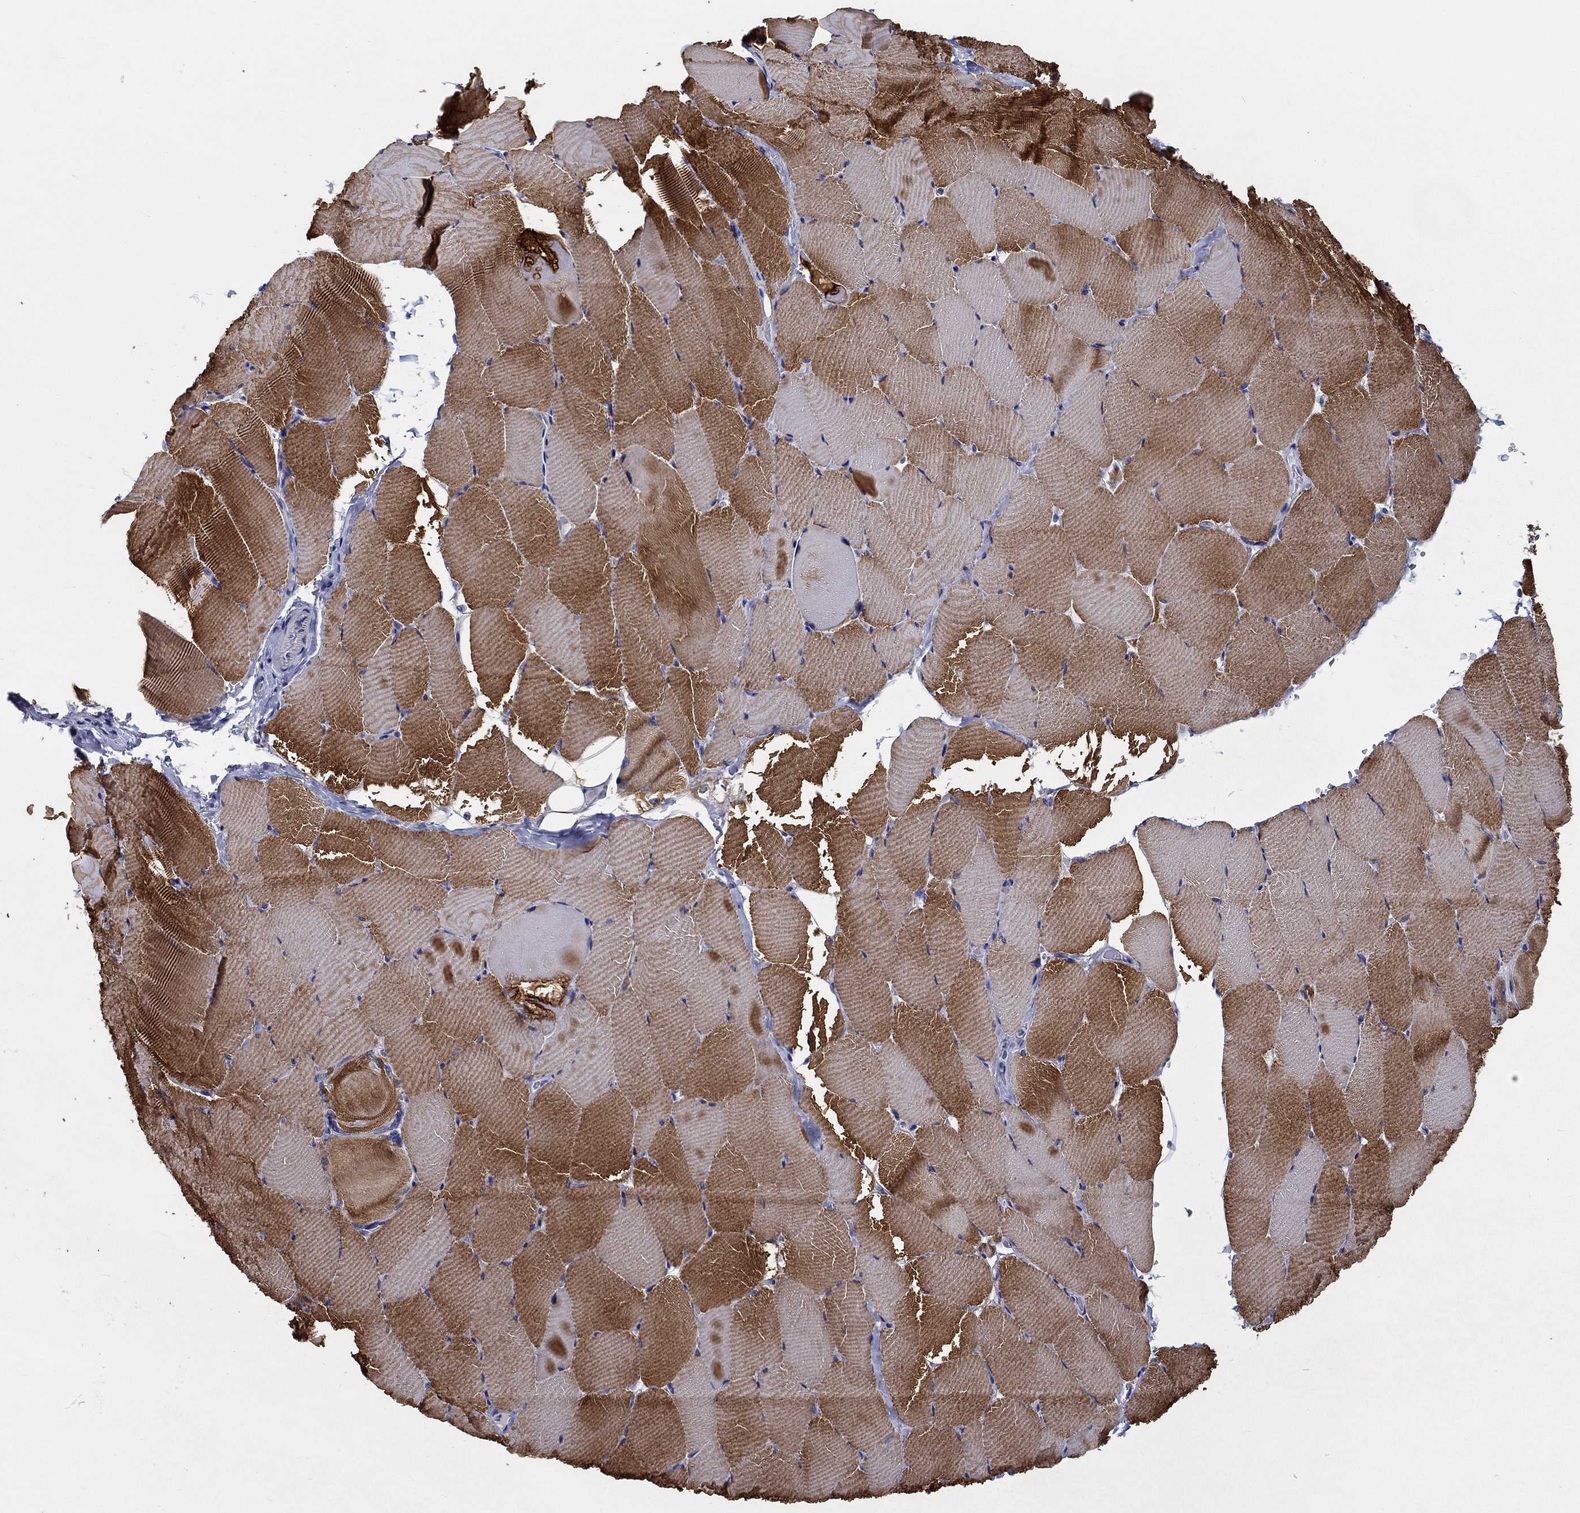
{"staining": {"intensity": "strong", "quantity": "25%-75%", "location": "cytoplasmic/membranous"}, "tissue": "skeletal muscle", "cell_type": "Myocytes", "image_type": "normal", "snomed": [{"axis": "morphology", "description": "Normal tissue, NOS"}, {"axis": "topography", "description": "Skeletal muscle"}], "caption": "Immunohistochemical staining of benign human skeletal muscle shows high levels of strong cytoplasmic/membranous positivity in approximately 25%-75% of myocytes.", "gene": "MYBPC1", "patient": {"sex": "female", "age": 37}}